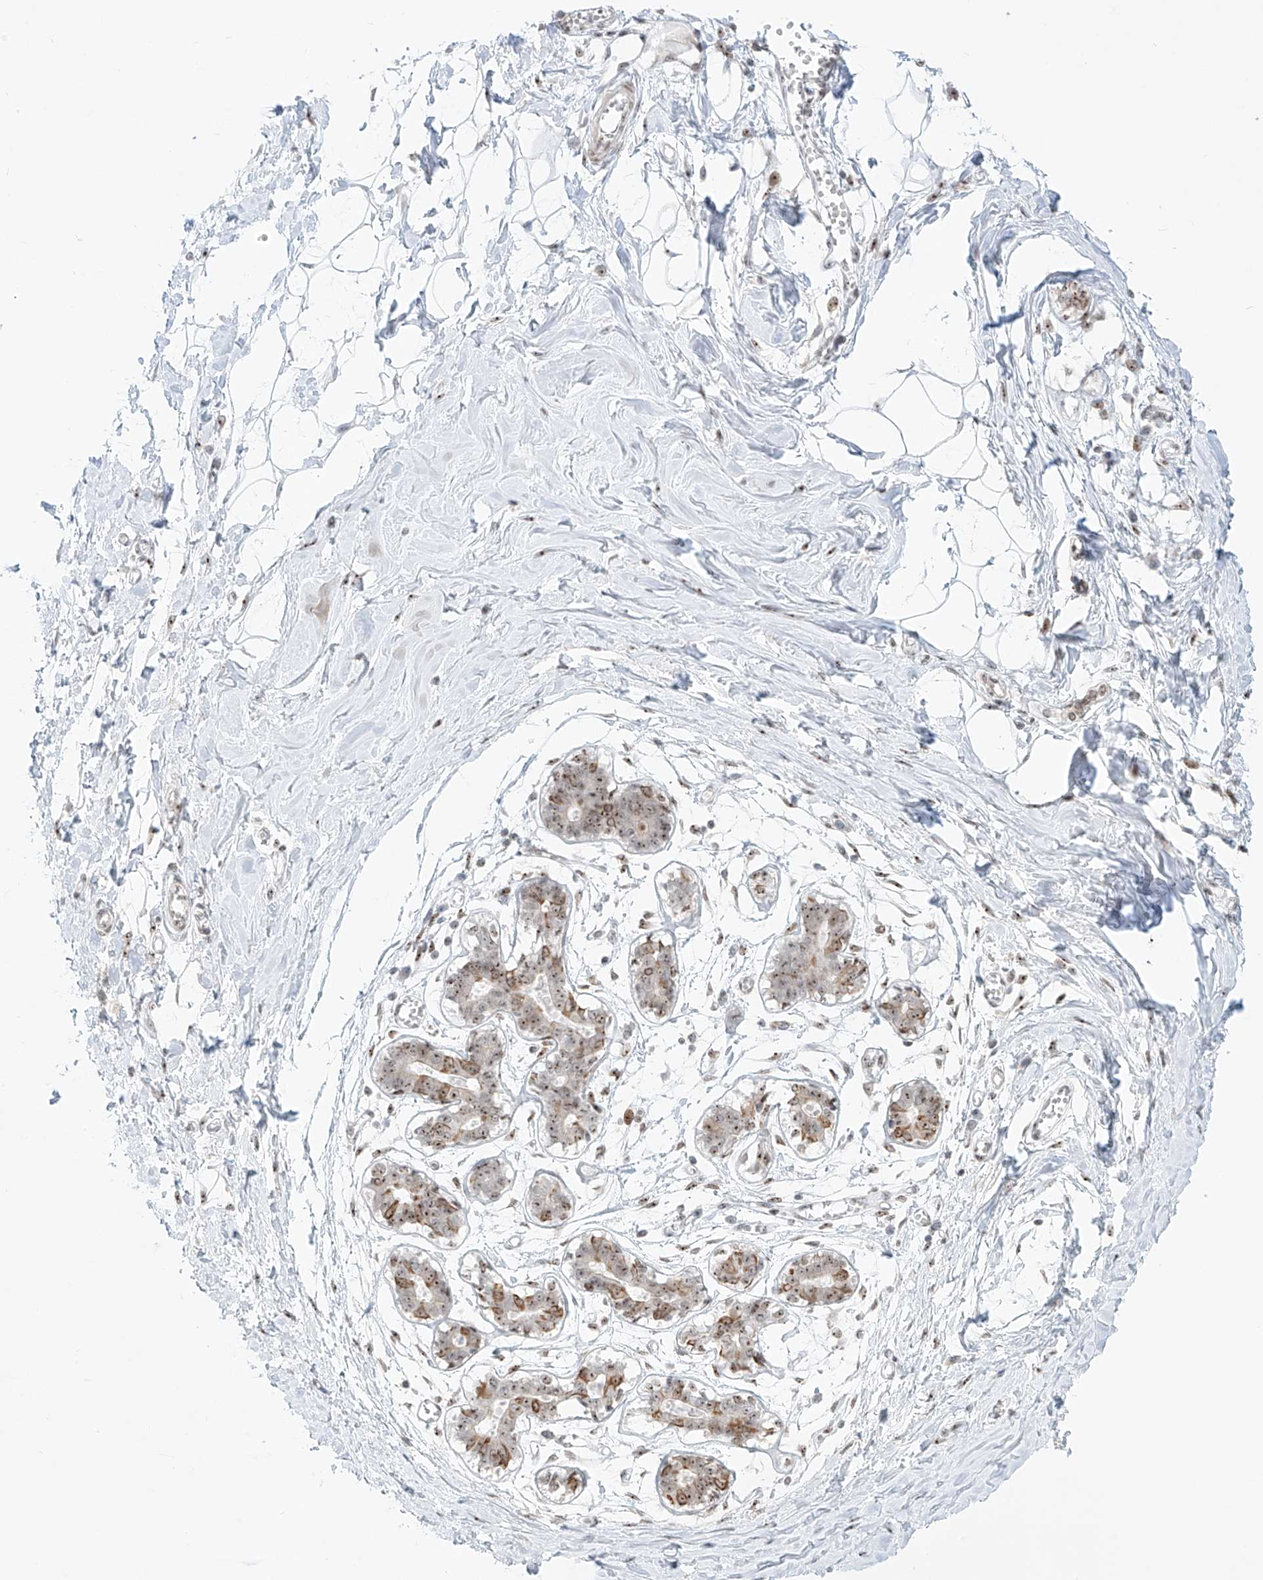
{"staining": {"intensity": "negative", "quantity": "none", "location": "none"}, "tissue": "breast", "cell_type": "Adipocytes", "image_type": "normal", "snomed": [{"axis": "morphology", "description": "Normal tissue, NOS"}, {"axis": "topography", "description": "Breast"}], "caption": "Adipocytes are negative for protein expression in normal human breast. (Stains: DAB immunohistochemistry (IHC) with hematoxylin counter stain, Microscopy: brightfield microscopy at high magnification).", "gene": "ZNF512", "patient": {"sex": "female", "age": 27}}